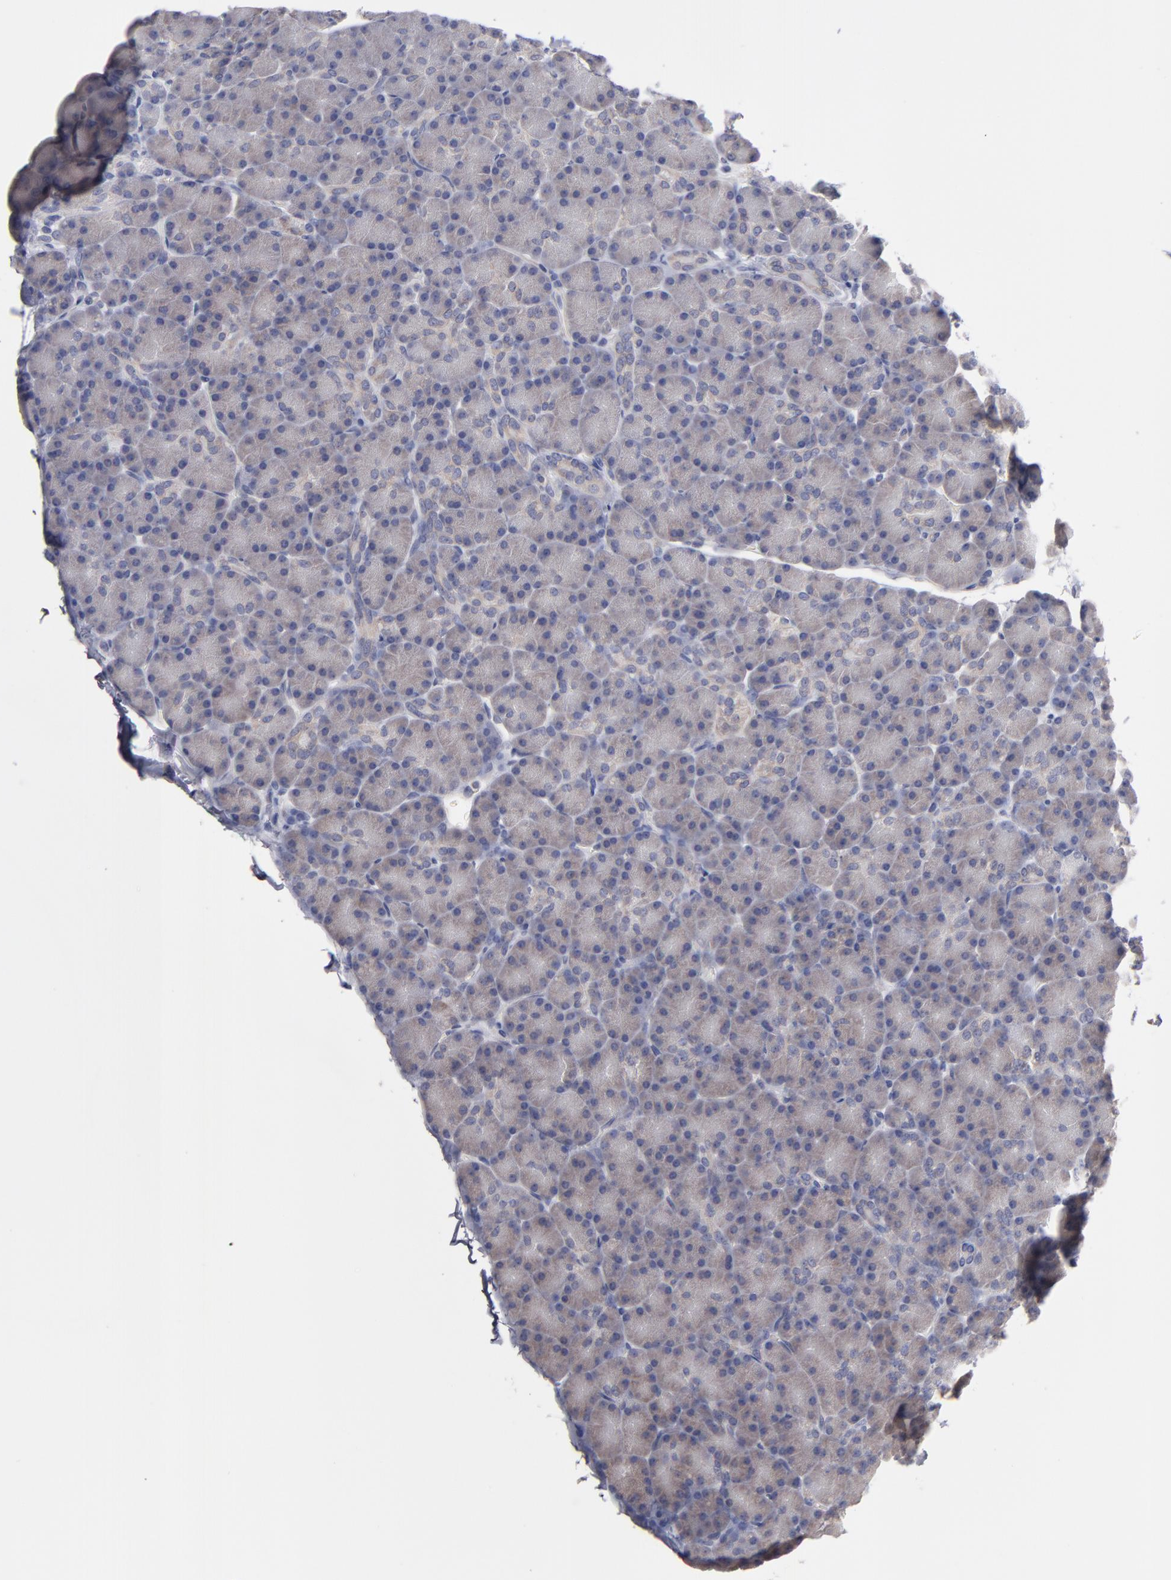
{"staining": {"intensity": "weak", "quantity": "25%-75%", "location": "cytoplasmic/membranous"}, "tissue": "pancreas", "cell_type": "Exocrine glandular cells", "image_type": "normal", "snomed": [{"axis": "morphology", "description": "Normal tissue, NOS"}, {"axis": "topography", "description": "Pancreas"}], "caption": "Protein analysis of normal pancreas shows weak cytoplasmic/membranous positivity in approximately 25%-75% of exocrine glandular cells.", "gene": "SLMAP", "patient": {"sex": "female", "age": 43}}